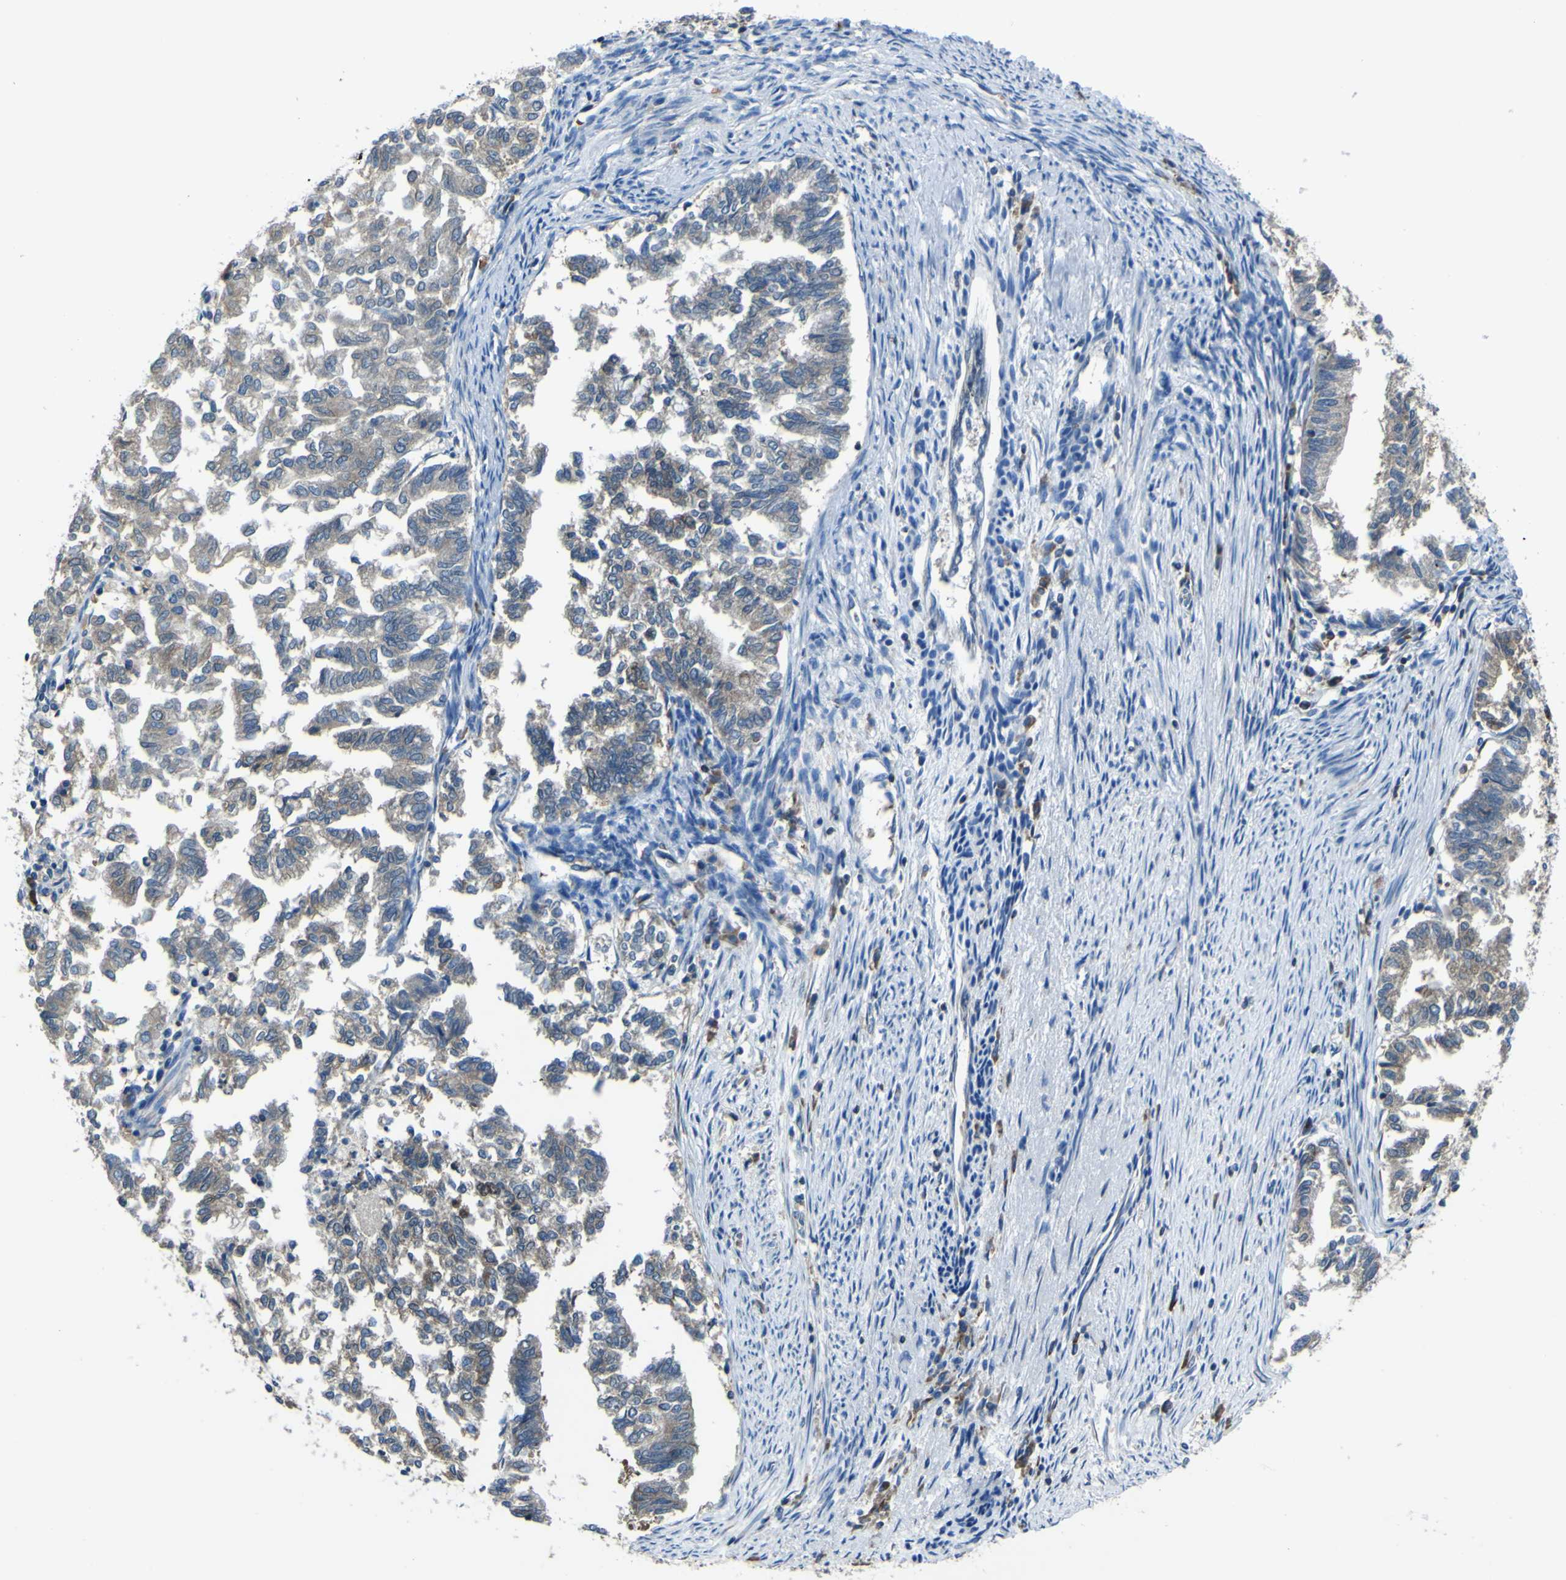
{"staining": {"intensity": "moderate", "quantity": ">75%", "location": "cytoplasmic/membranous"}, "tissue": "endometrial cancer", "cell_type": "Tumor cells", "image_type": "cancer", "snomed": [{"axis": "morphology", "description": "Necrosis, NOS"}, {"axis": "morphology", "description": "Adenocarcinoma, NOS"}, {"axis": "topography", "description": "Endometrium"}], "caption": "Adenocarcinoma (endometrial) was stained to show a protein in brown. There is medium levels of moderate cytoplasmic/membranous staining in about >75% of tumor cells. (brown staining indicates protein expression, while blue staining denotes nuclei).", "gene": "STIM1", "patient": {"sex": "female", "age": 79}}